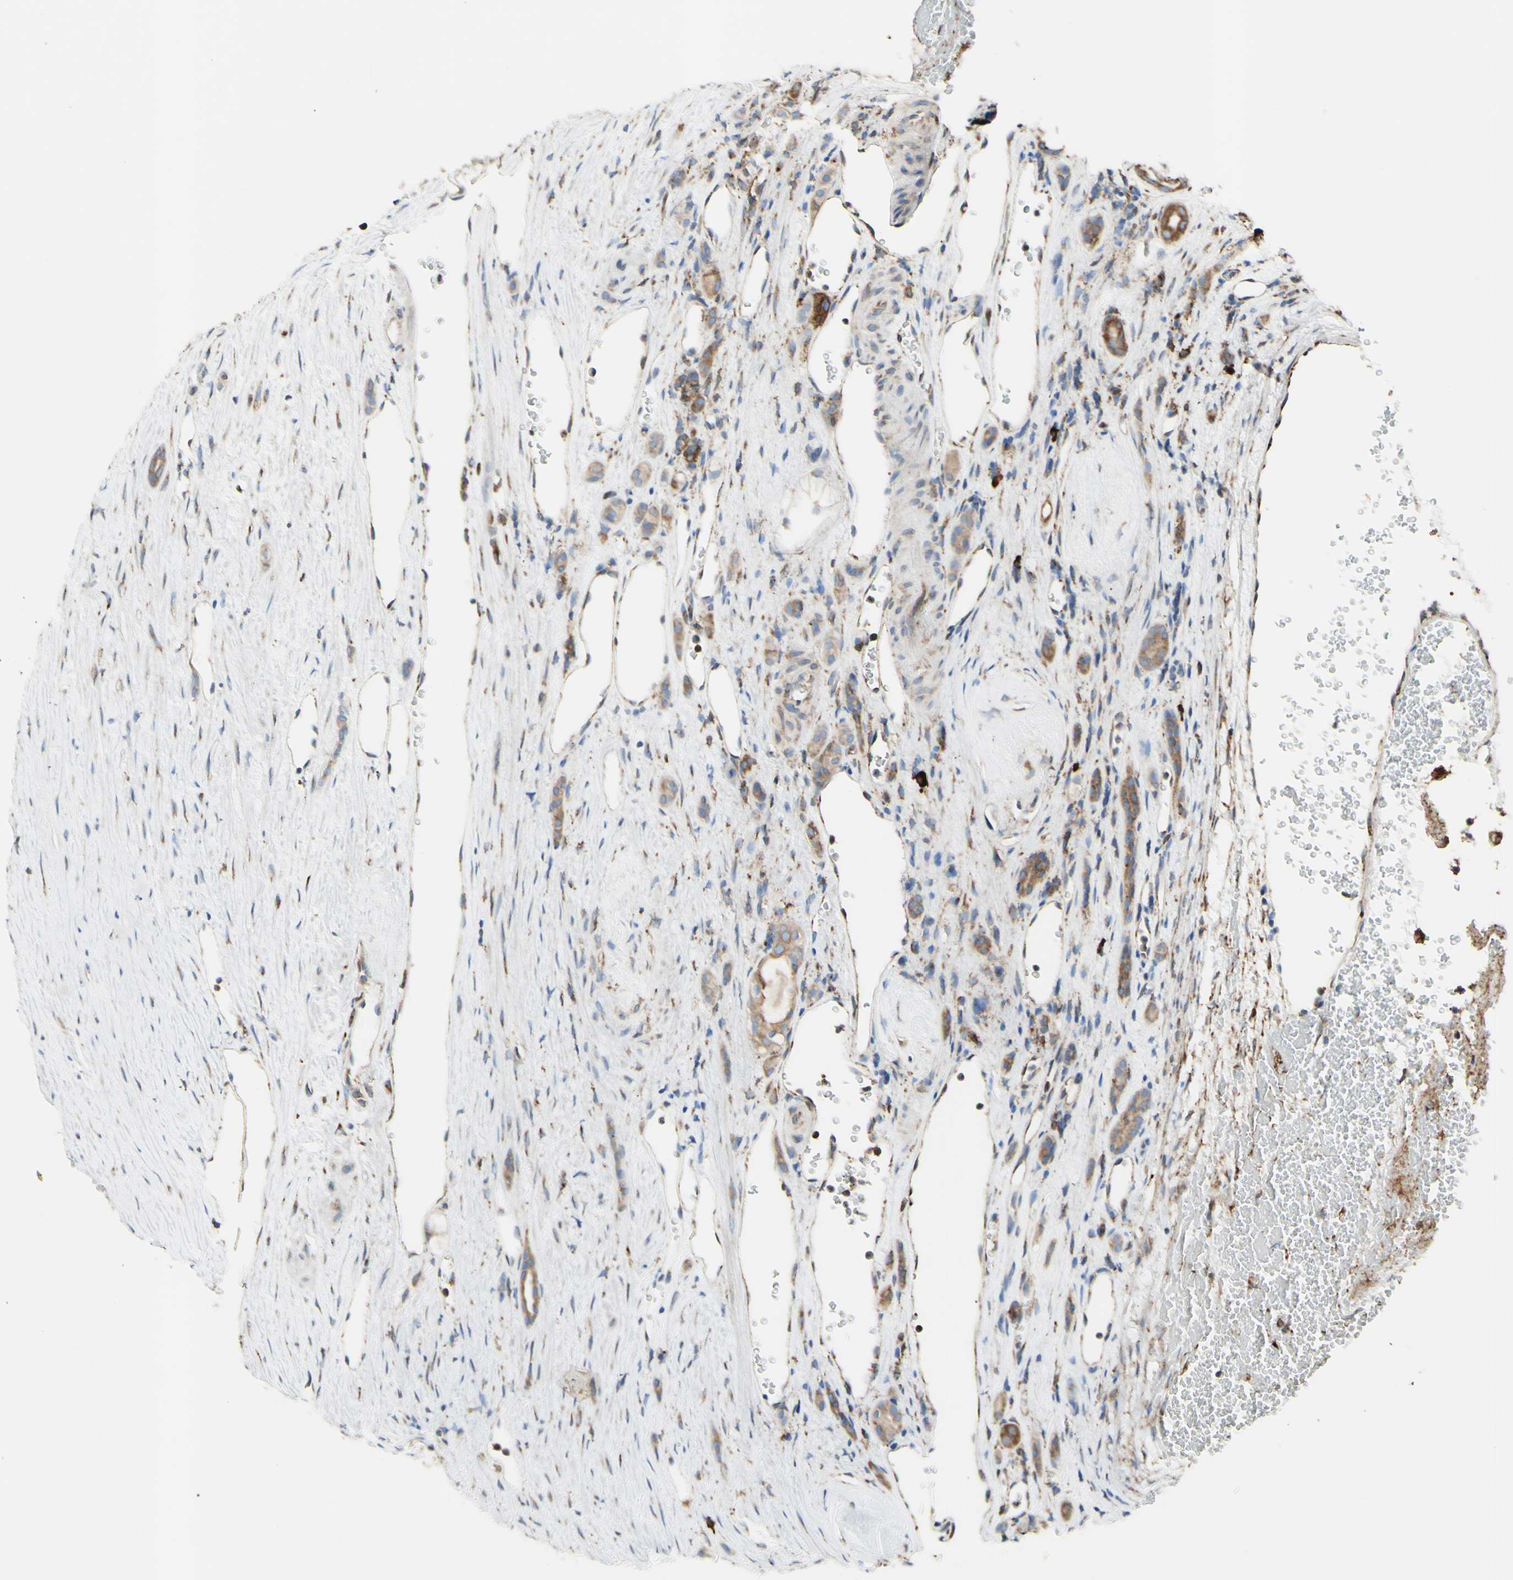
{"staining": {"intensity": "moderate", "quantity": ">75%", "location": "cytoplasmic/membranous"}, "tissue": "renal cancer", "cell_type": "Tumor cells", "image_type": "cancer", "snomed": [{"axis": "morphology", "description": "Adenocarcinoma, NOS"}, {"axis": "topography", "description": "Kidney"}], "caption": "Protein positivity by immunohistochemistry (IHC) shows moderate cytoplasmic/membranous expression in approximately >75% of tumor cells in renal adenocarcinoma.", "gene": "DNAJB11", "patient": {"sex": "female", "age": 69}}